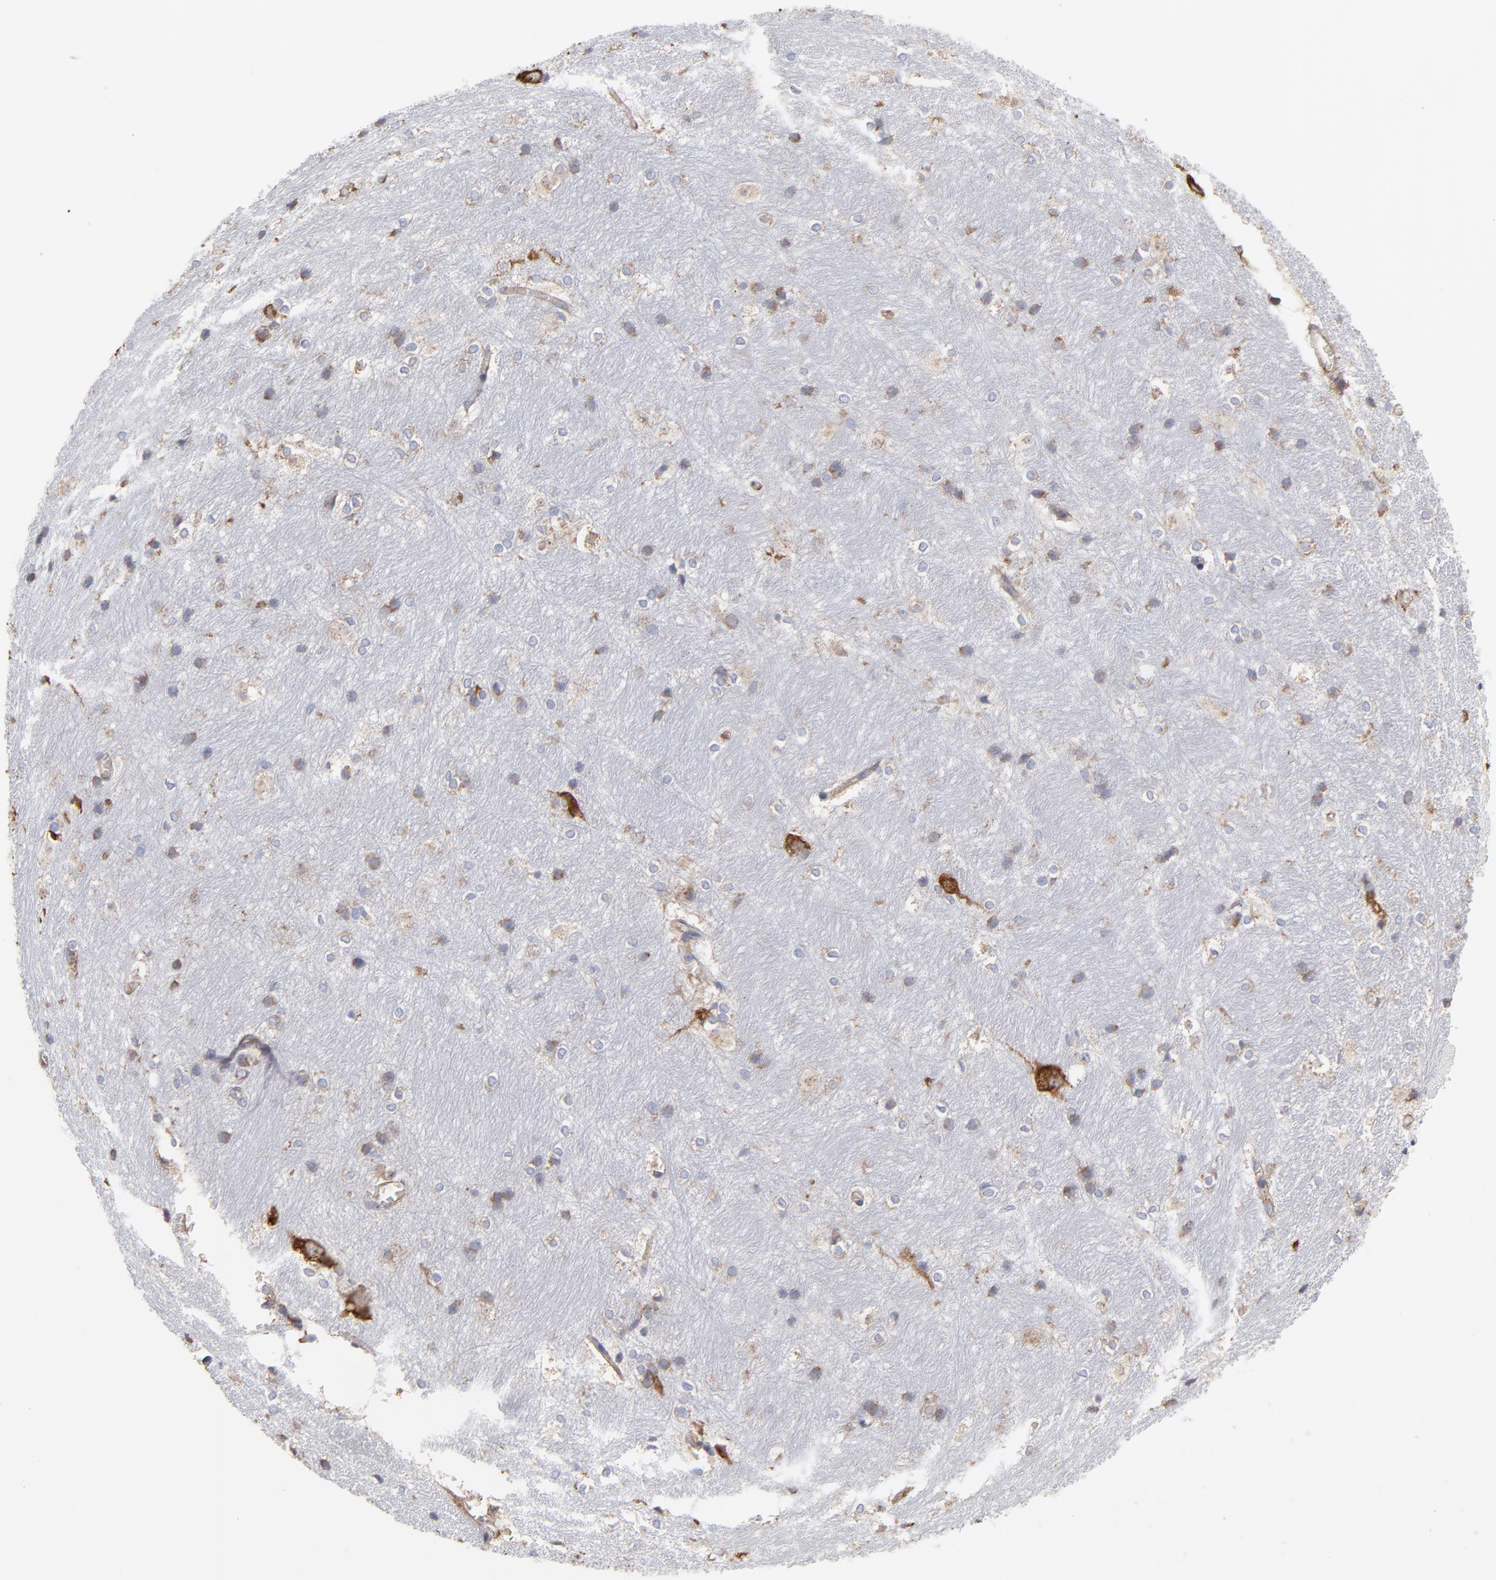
{"staining": {"intensity": "weak", "quantity": "<25%", "location": "cytoplasmic/membranous"}, "tissue": "hippocampus", "cell_type": "Glial cells", "image_type": "normal", "snomed": [{"axis": "morphology", "description": "Normal tissue, NOS"}, {"axis": "topography", "description": "Hippocampus"}], "caption": "Immunohistochemistry (IHC) photomicrograph of unremarkable hippocampus: hippocampus stained with DAB (3,3'-diaminobenzidine) reveals no significant protein expression in glial cells. The staining was performed using DAB to visualize the protein expression in brown, while the nuclei were stained in blue with hematoxylin (Magnification: 20x).", "gene": "RPL3", "patient": {"sex": "female", "age": 19}}